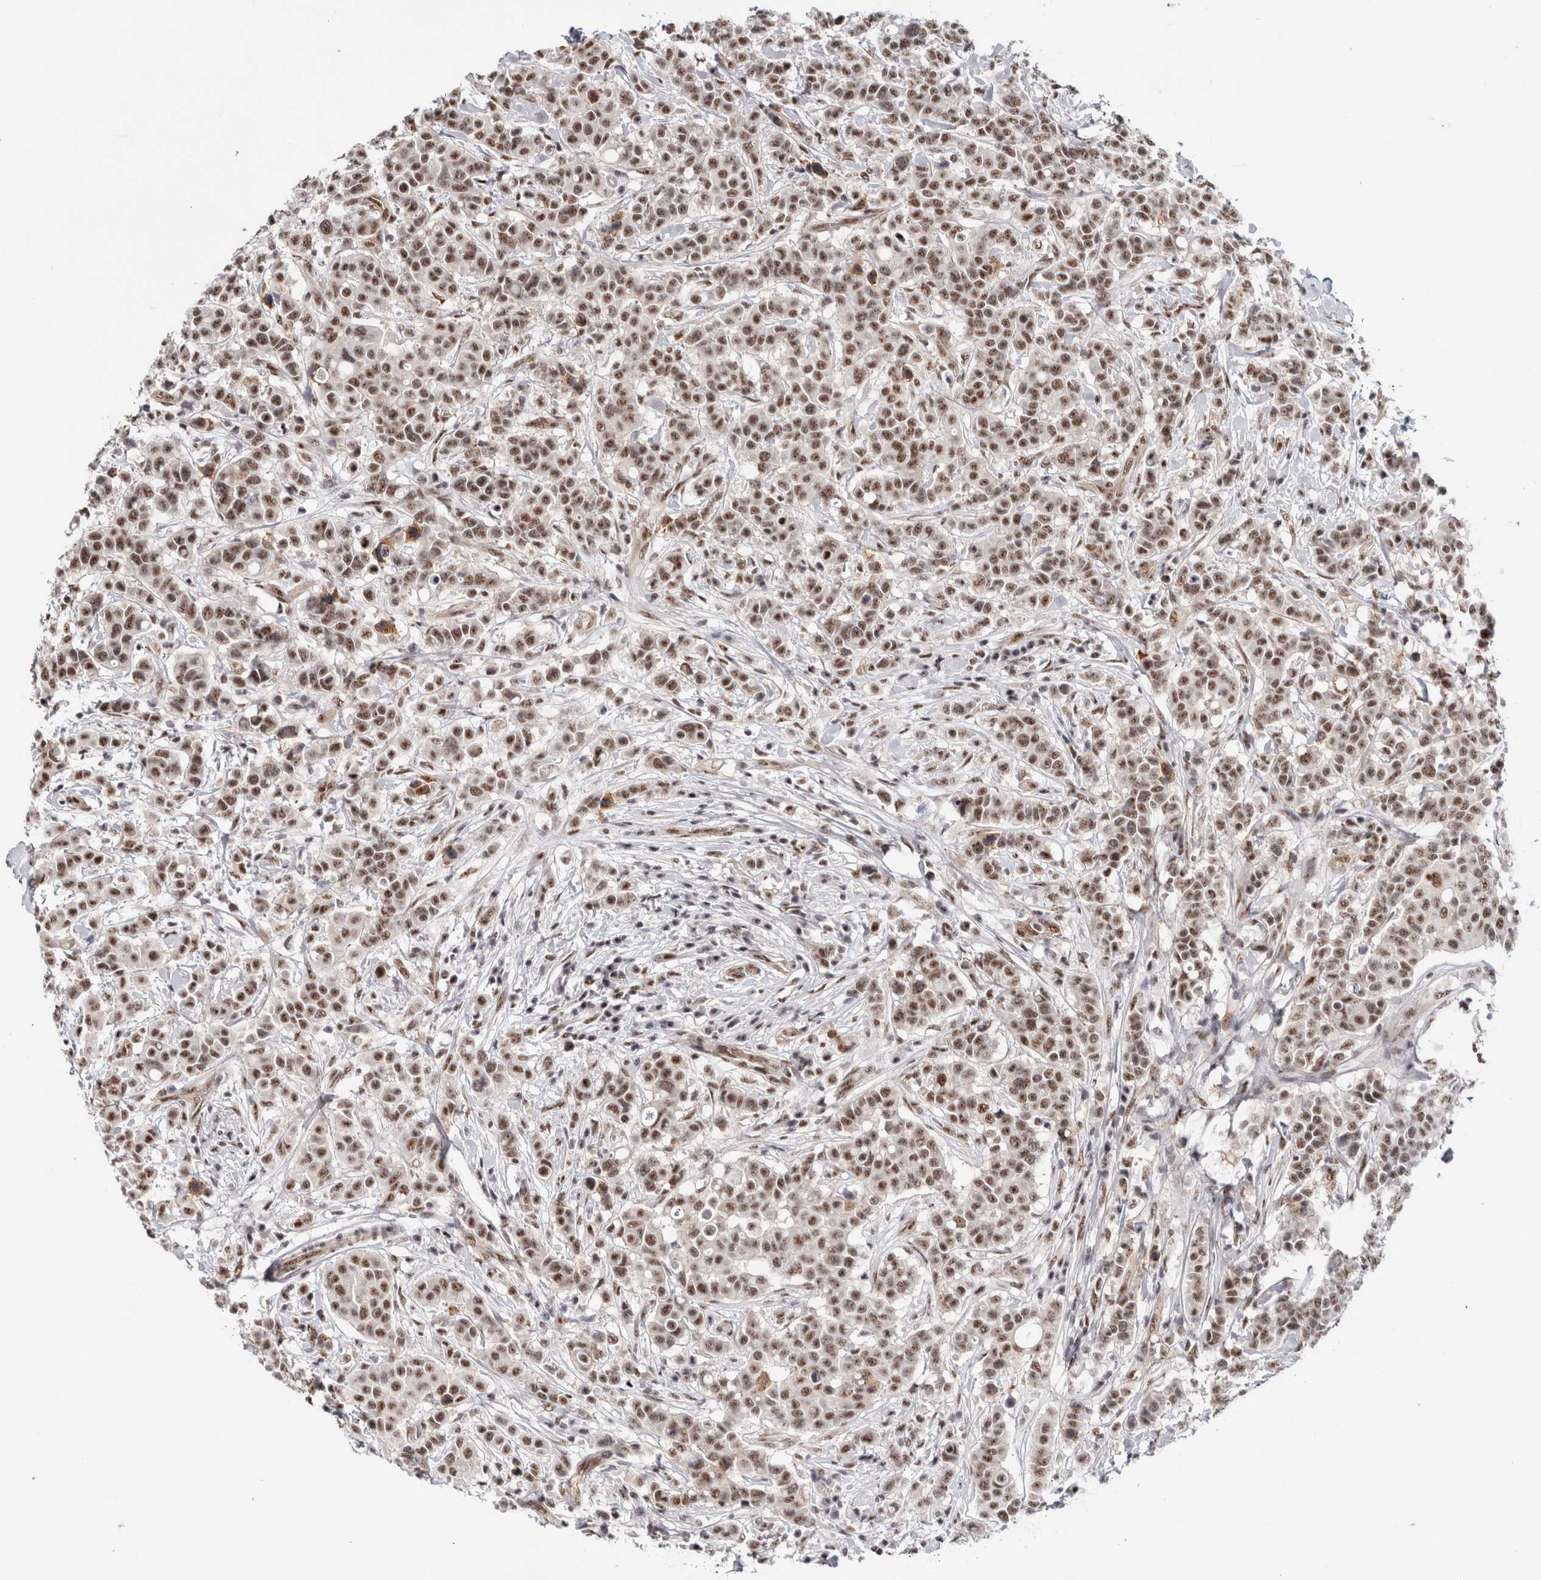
{"staining": {"intensity": "moderate", "quantity": ">75%", "location": "nuclear"}, "tissue": "breast cancer", "cell_type": "Tumor cells", "image_type": "cancer", "snomed": [{"axis": "morphology", "description": "Duct carcinoma"}, {"axis": "topography", "description": "Breast"}], "caption": "A brown stain highlights moderate nuclear positivity of a protein in human invasive ductal carcinoma (breast) tumor cells.", "gene": "MKNK1", "patient": {"sex": "female", "age": 27}}